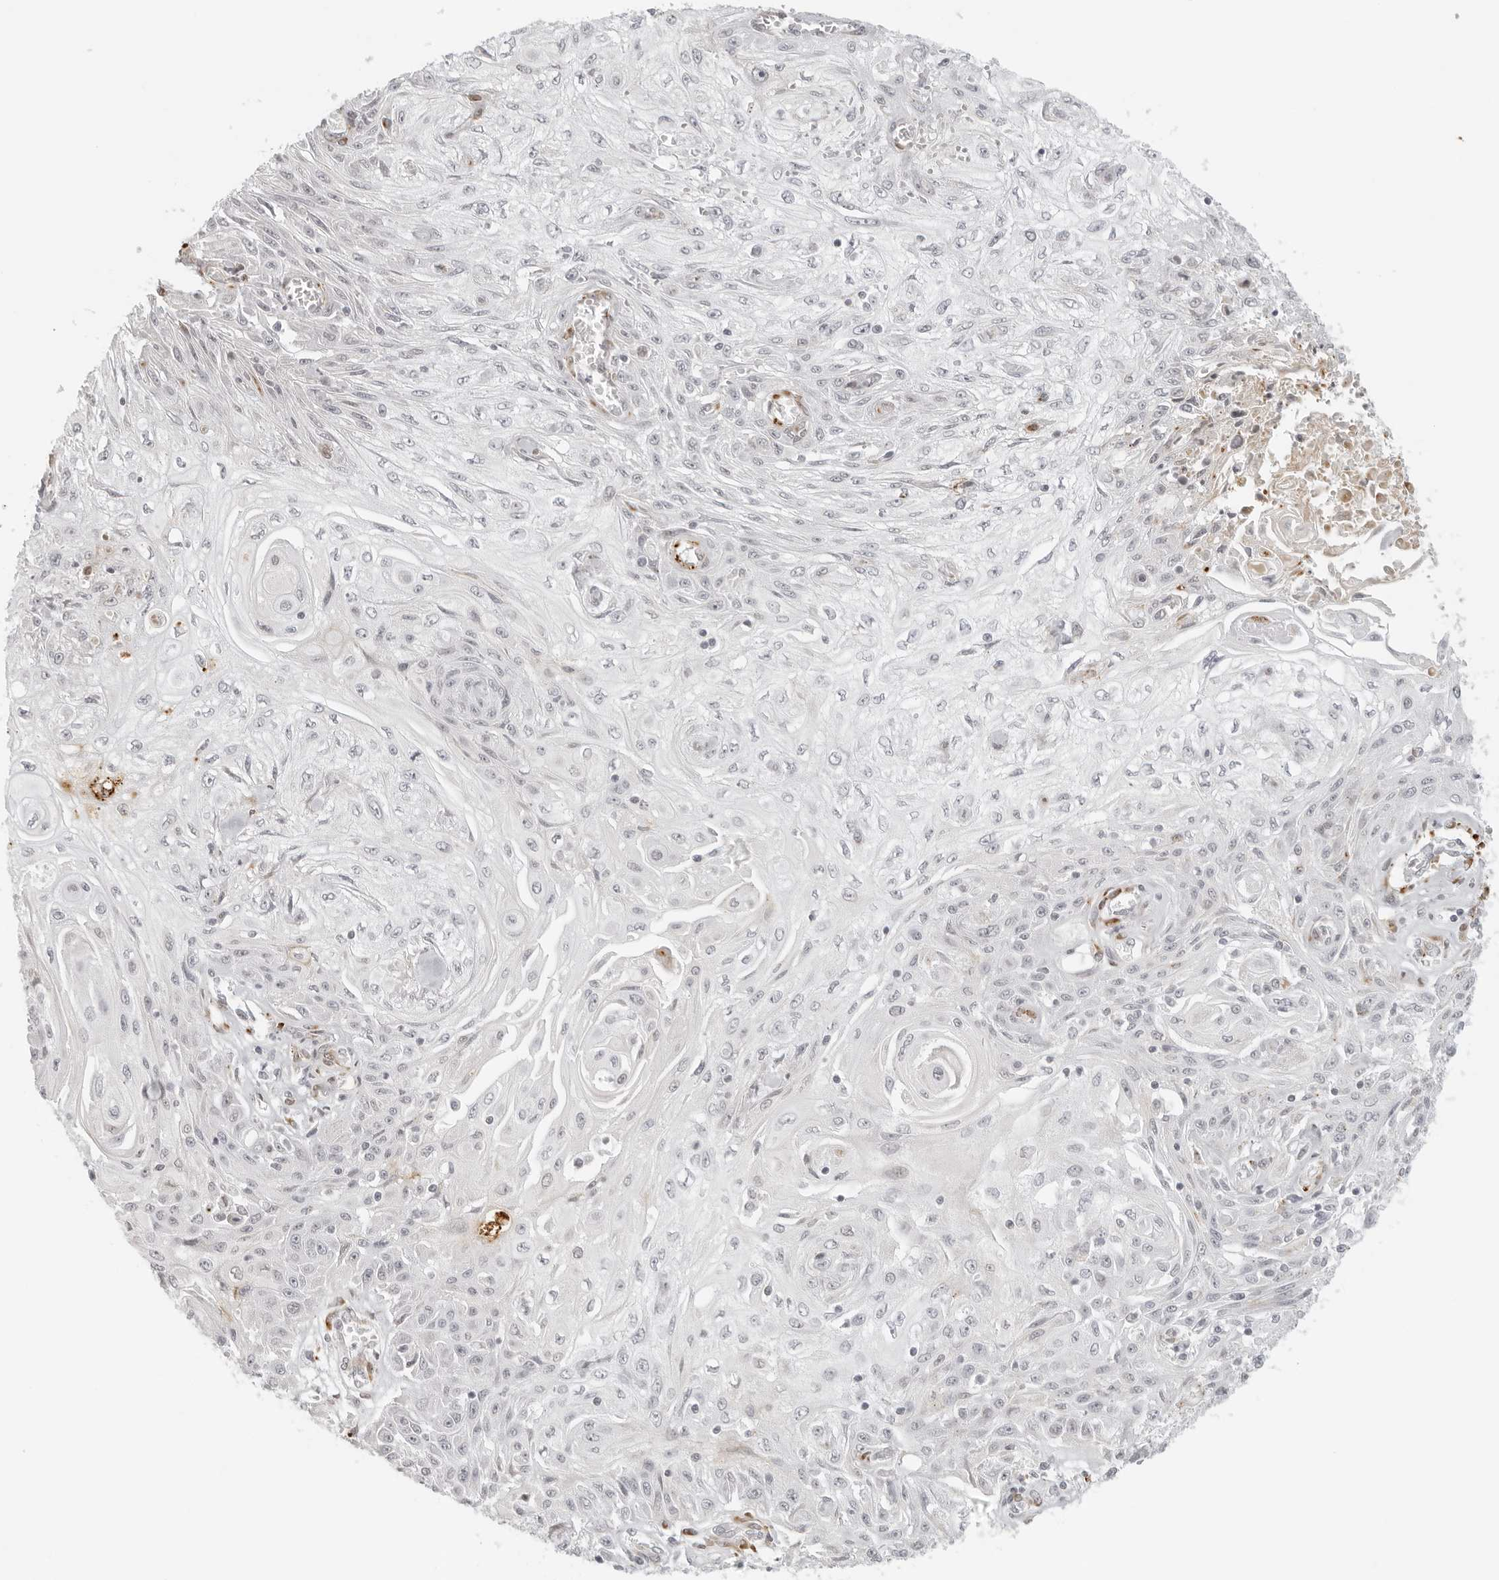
{"staining": {"intensity": "negative", "quantity": "none", "location": "none"}, "tissue": "skin cancer", "cell_type": "Tumor cells", "image_type": "cancer", "snomed": [{"axis": "morphology", "description": "Squamous cell carcinoma, NOS"}, {"axis": "morphology", "description": "Squamous cell carcinoma, metastatic, NOS"}, {"axis": "topography", "description": "Skin"}, {"axis": "topography", "description": "Lymph node"}], "caption": "High magnification brightfield microscopy of squamous cell carcinoma (skin) stained with DAB (3,3'-diaminobenzidine) (brown) and counterstained with hematoxylin (blue): tumor cells show no significant expression.", "gene": "ZNF678", "patient": {"sex": "male", "age": 75}}